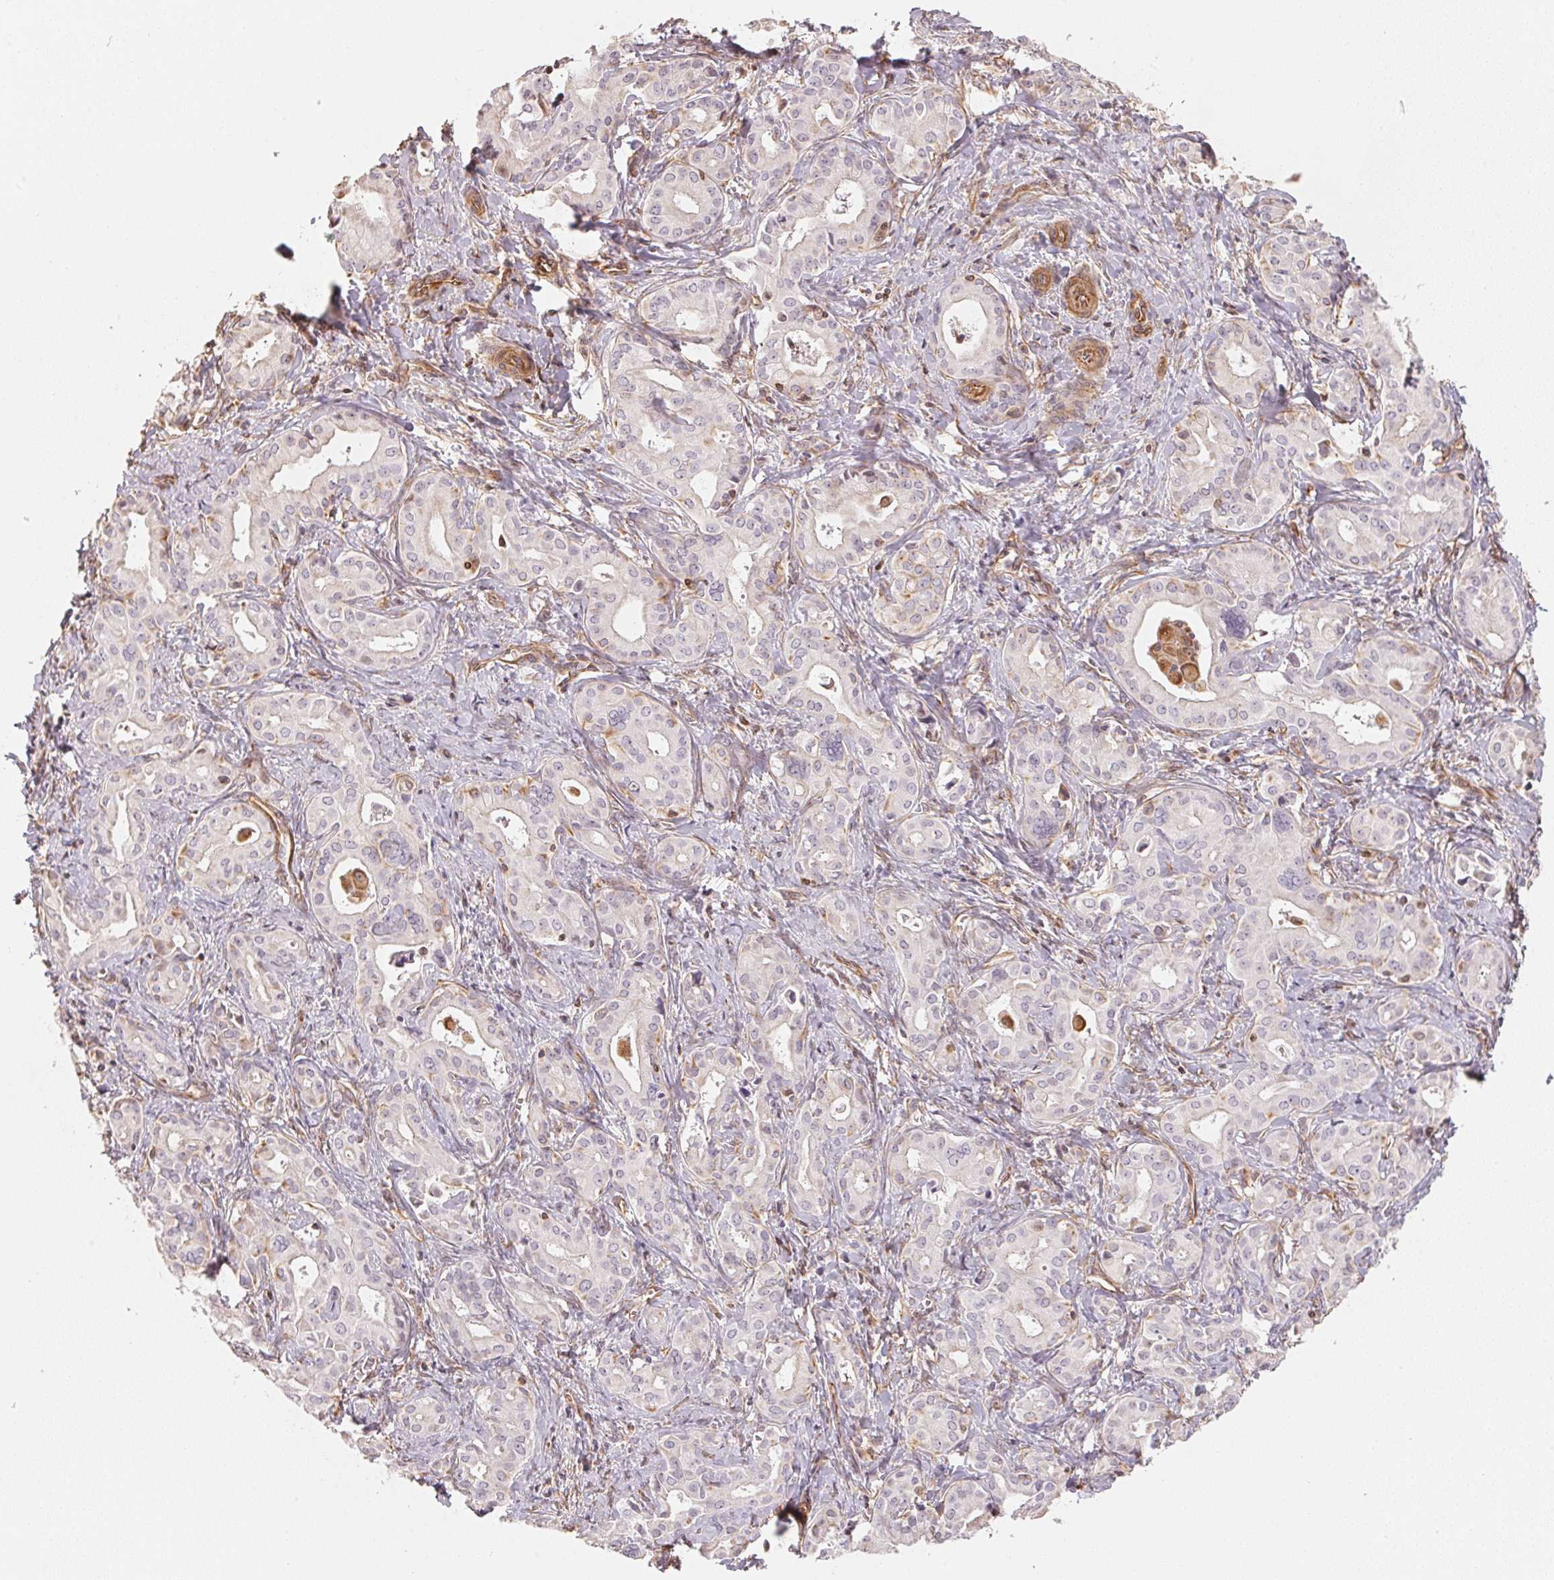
{"staining": {"intensity": "negative", "quantity": "none", "location": "none"}, "tissue": "liver cancer", "cell_type": "Tumor cells", "image_type": "cancer", "snomed": [{"axis": "morphology", "description": "Cholangiocarcinoma"}, {"axis": "topography", "description": "Liver"}], "caption": "Immunohistochemistry of liver cancer (cholangiocarcinoma) reveals no positivity in tumor cells.", "gene": "FOXR2", "patient": {"sex": "female", "age": 65}}